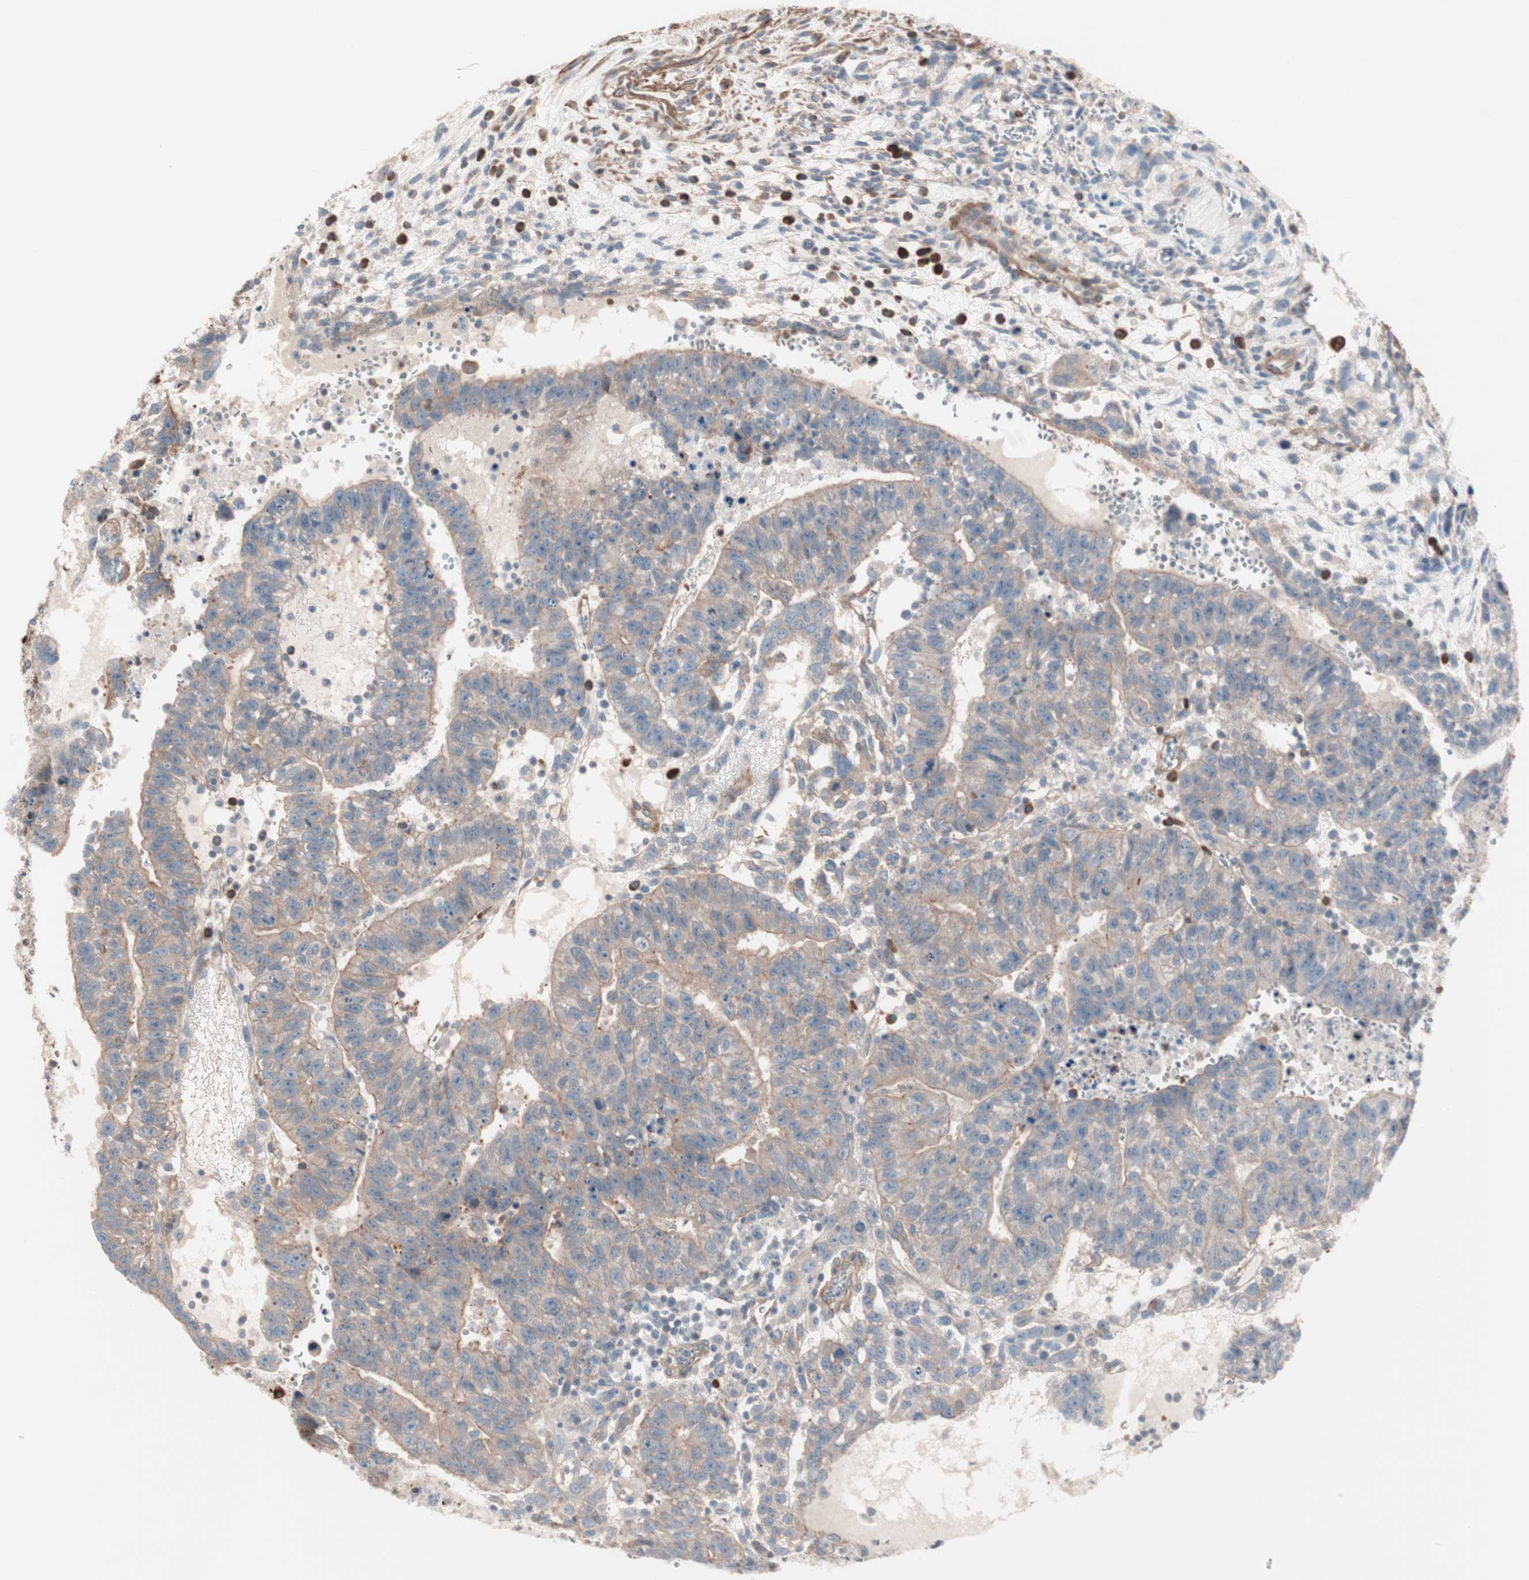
{"staining": {"intensity": "moderate", "quantity": ">75%", "location": "cytoplasmic/membranous"}, "tissue": "testis cancer", "cell_type": "Tumor cells", "image_type": "cancer", "snomed": [{"axis": "morphology", "description": "Seminoma, NOS"}, {"axis": "morphology", "description": "Carcinoma, Embryonal, NOS"}, {"axis": "topography", "description": "Testis"}], "caption": "Immunohistochemical staining of embryonal carcinoma (testis) demonstrates medium levels of moderate cytoplasmic/membranous protein positivity in about >75% of tumor cells. The staining is performed using DAB (3,3'-diaminobenzidine) brown chromogen to label protein expression. The nuclei are counter-stained blue using hematoxylin.", "gene": "ALG5", "patient": {"sex": "male", "age": 52}}